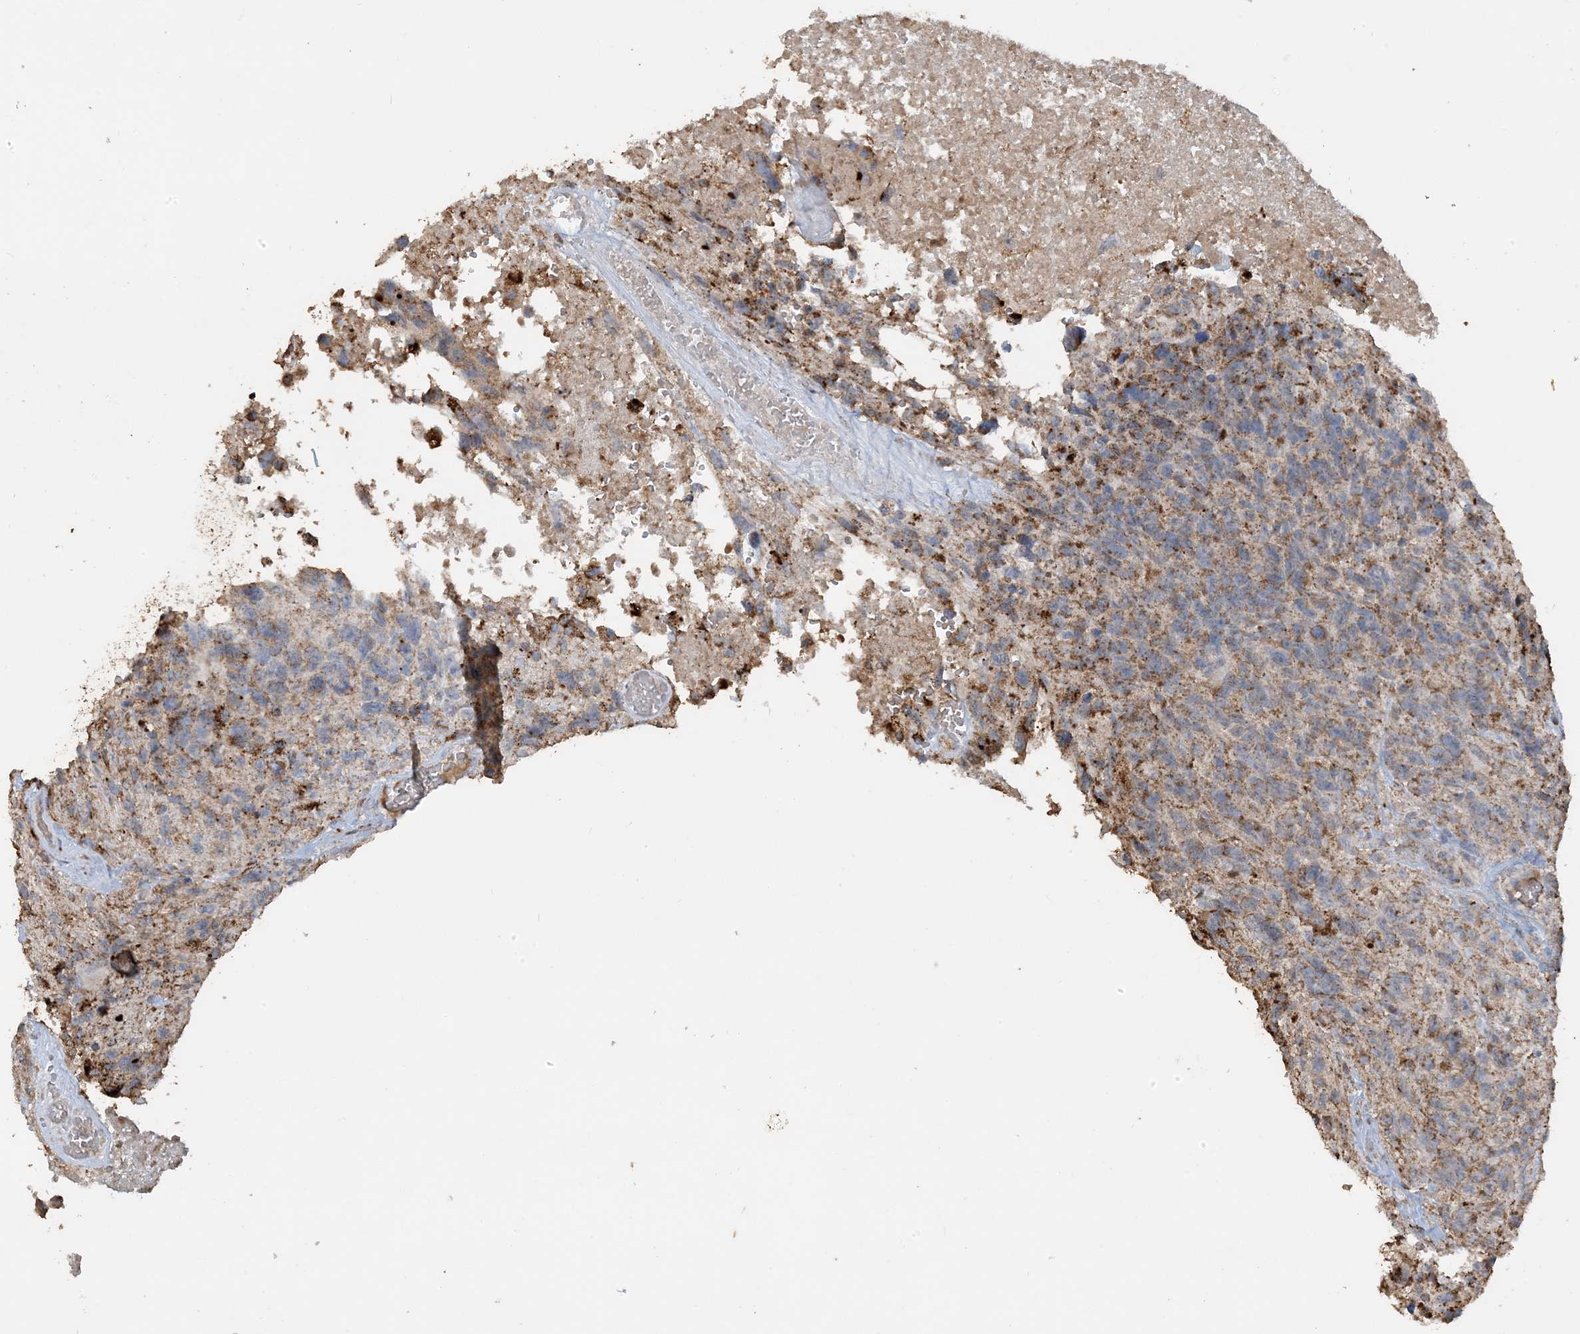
{"staining": {"intensity": "weak", "quantity": "25%-75%", "location": "cytoplasmic/membranous"}, "tissue": "glioma", "cell_type": "Tumor cells", "image_type": "cancer", "snomed": [{"axis": "morphology", "description": "Glioma, malignant, High grade"}, {"axis": "topography", "description": "Brain"}], "caption": "IHC (DAB) staining of human glioma demonstrates weak cytoplasmic/membranous protein positivity in about 25%-75% of tumor cells.", "gene": "SFMBT2", "patient": {"sex": "male", "age": 69}}